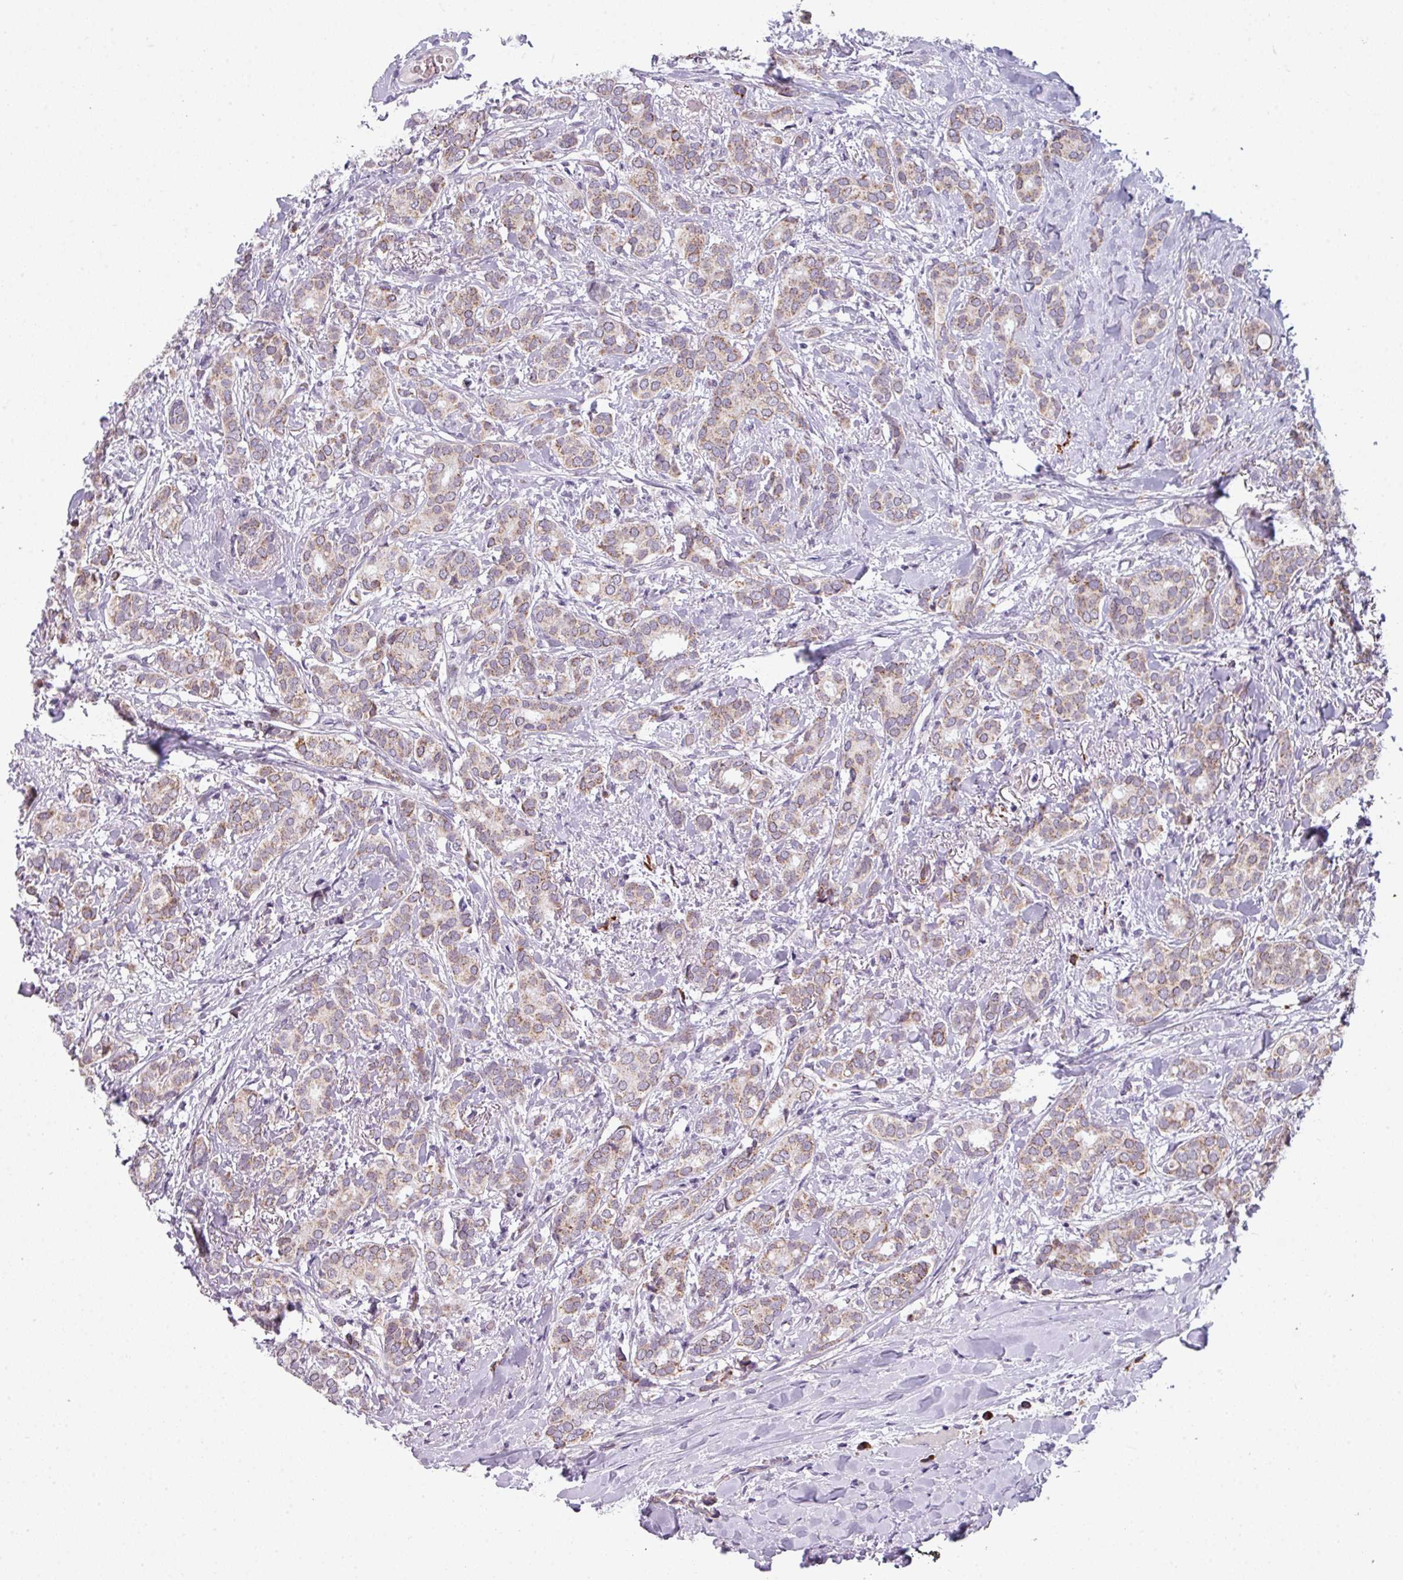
{"staining": {"intensity": "weak", "quantity": ">75%", "location": "cytoplasmic/membranous"}, "tissue": "breast cancer", "cell_type": "Tumor cells", "image_type": "cancer", "snomed": [{"axis": "morphology", "description": "Duct carcinoma"}, {"axis": "topography", "description": "Breast"}], "caption": "A high-resolution image shows IHC staining of breast invasive ductal carcinoma, which reveals weak cytoplasmic/membranous positivity in approximately >75% of tumor cells.", "gene": "C2orf68", "patient": {"sex": "female", "age": 73}}